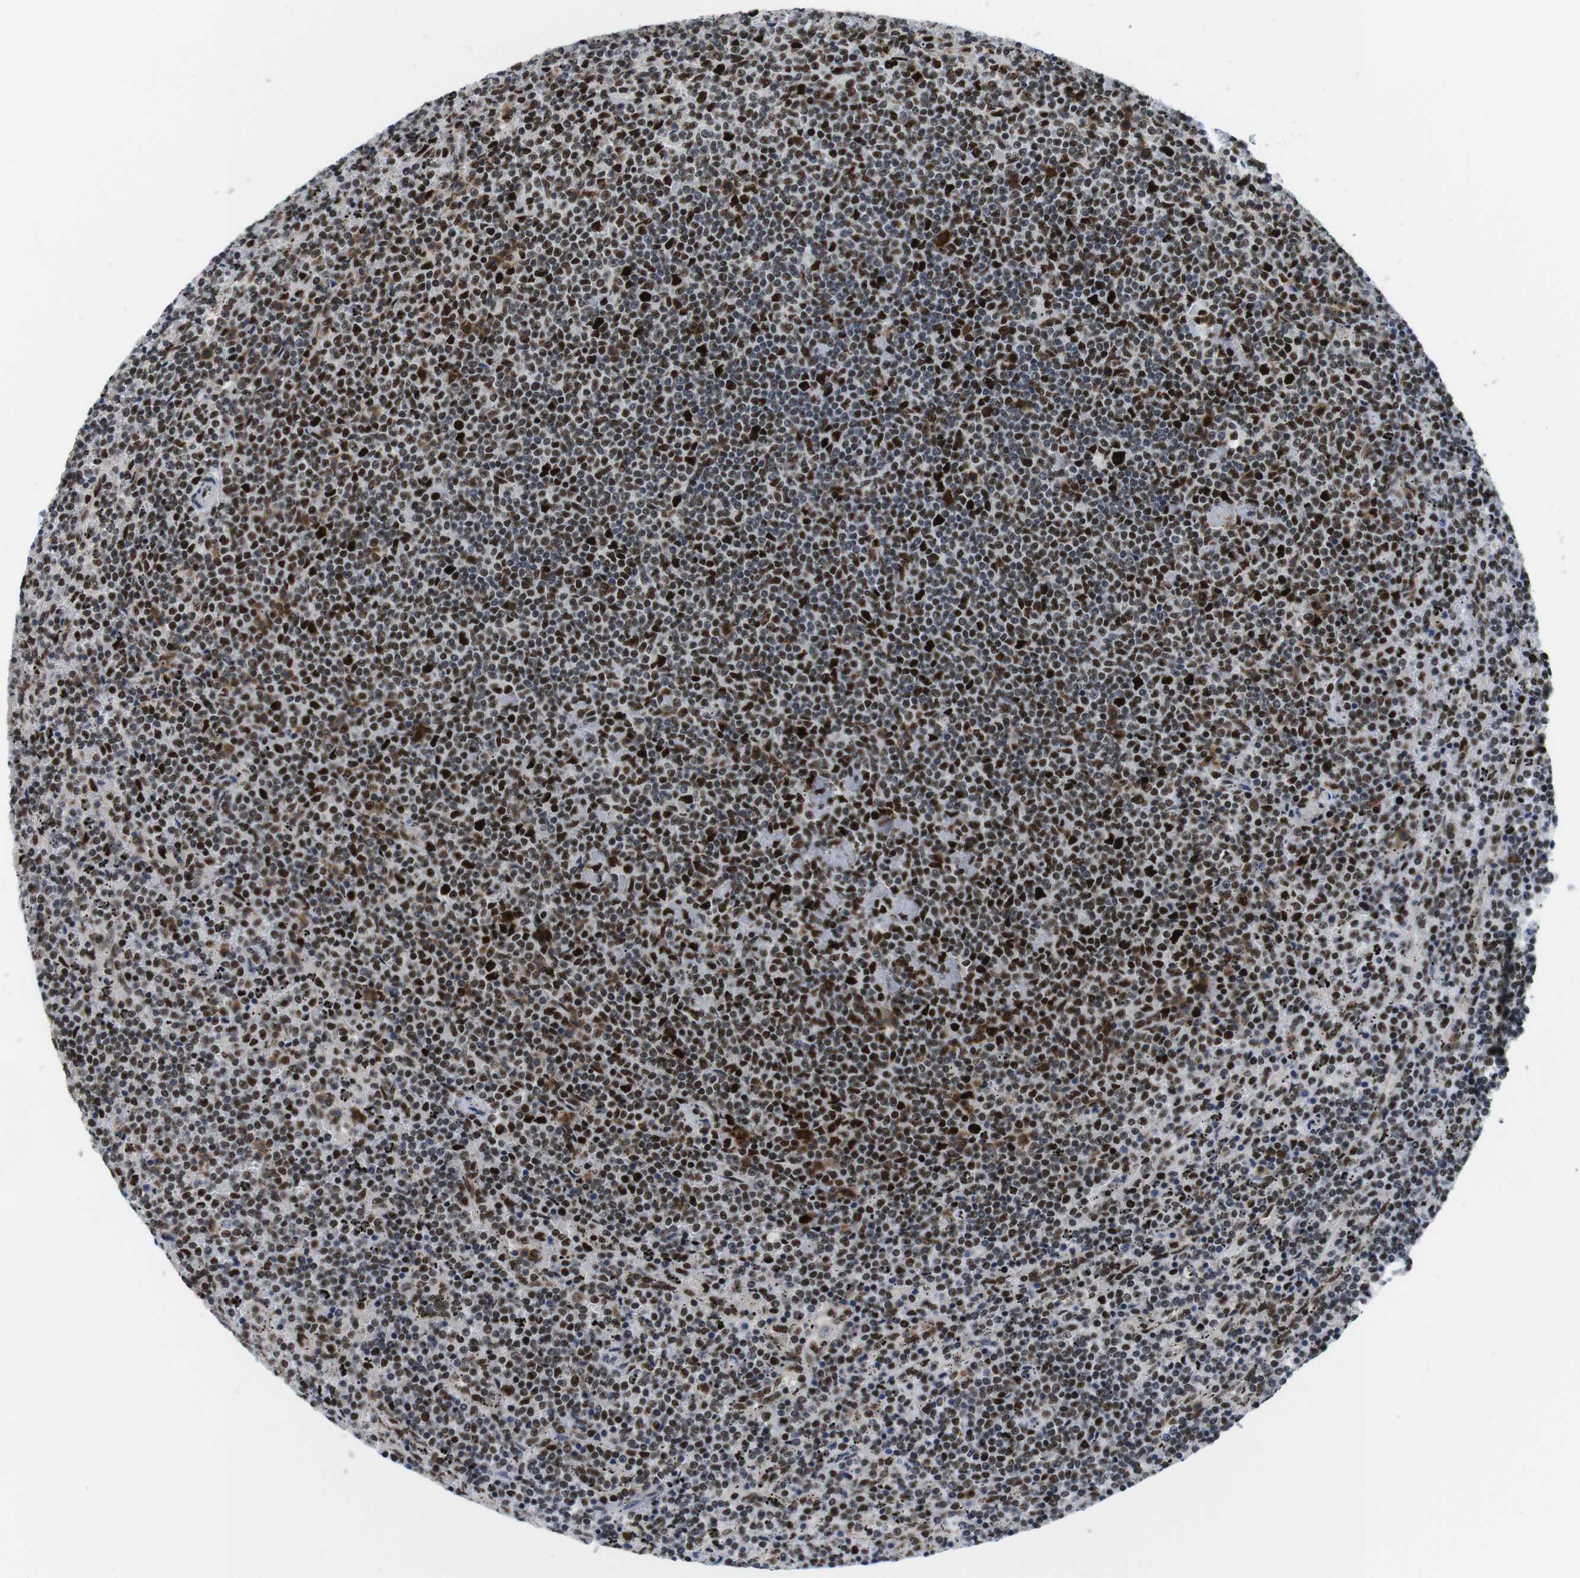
{"staining": {"intensity": "strong", "quantity": "25%-75%", "location": "nuclear"}, "tissue": "lymphoma", "cell_type": "Tumor cells", "image_type": "cancer", "snomed": [{"axis": "morphology", "description": "Malignant lymphoma, non-Hodgkin's type, Low grade"}, {"axis": "topography", "description": "Spleen"}], "caption": "Protein expression analysis of low-grade malignant lymphoma, non-Hodgkin's type displays strong nuclear expression in about 25%-75% of tumor cells.", "gene": "PSME3", "patient": {"sex": "female", "age": 50}}